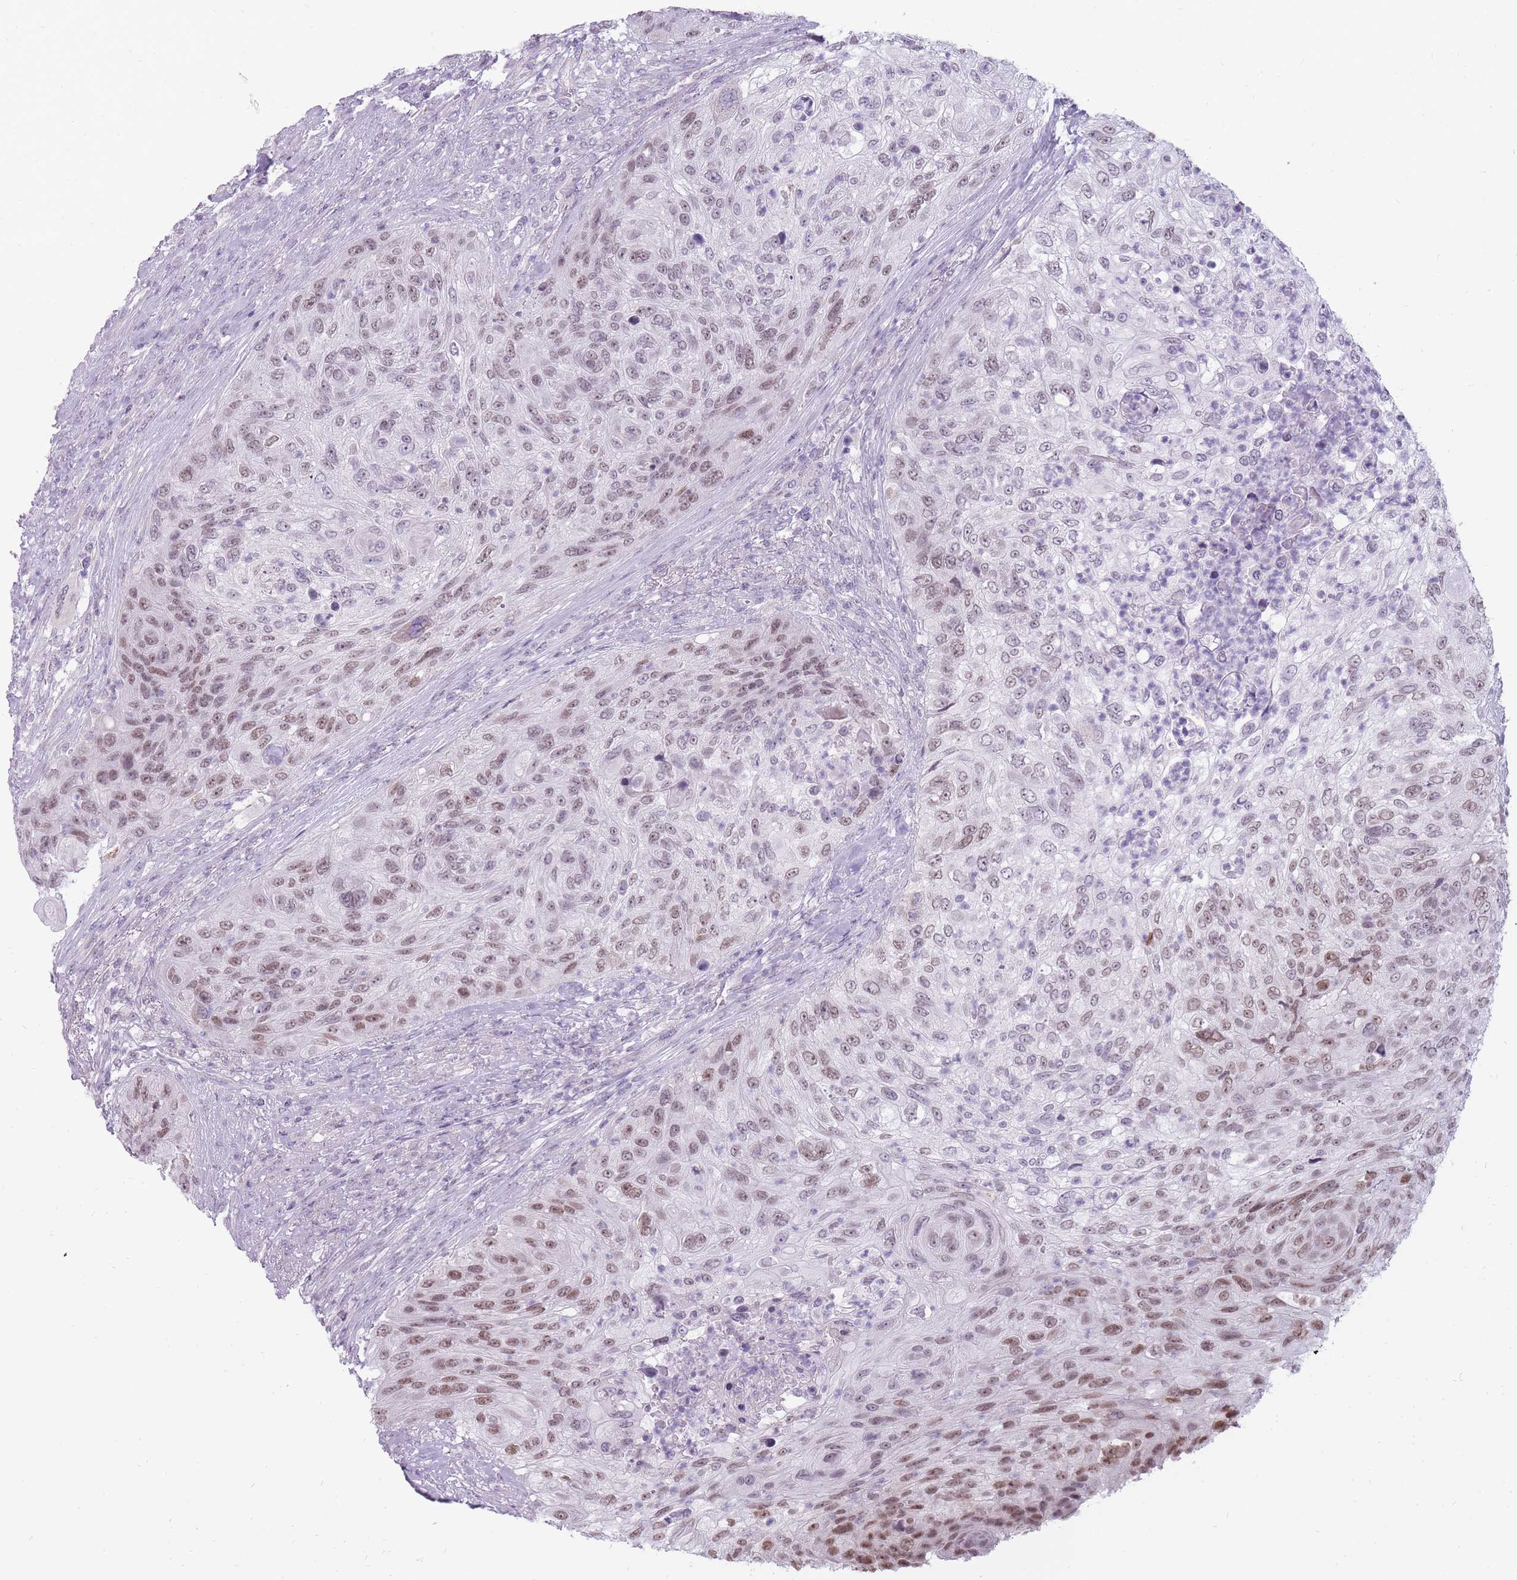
{"staining": {"intensity": "moderate", "quantity": "25%-75%", "location": "nuclear"}, "tissue": "urothelial cancer", "cell_type": "Tumor cells", "image_type": "cancer", "snomed": [{"axis": "morphology", "description": "Urothelial carcinoma, High grade"}, {"axis": "topography", "description": "Urinary bladder"}], "caption": "DAB immunohistochemical staining of human urothelial cancer shows moderate nuclear protein staining in approximately 25%-75% of tumor cells.", "gene": "POMZP3", "patient": {"sex": "female", "age": 60}}